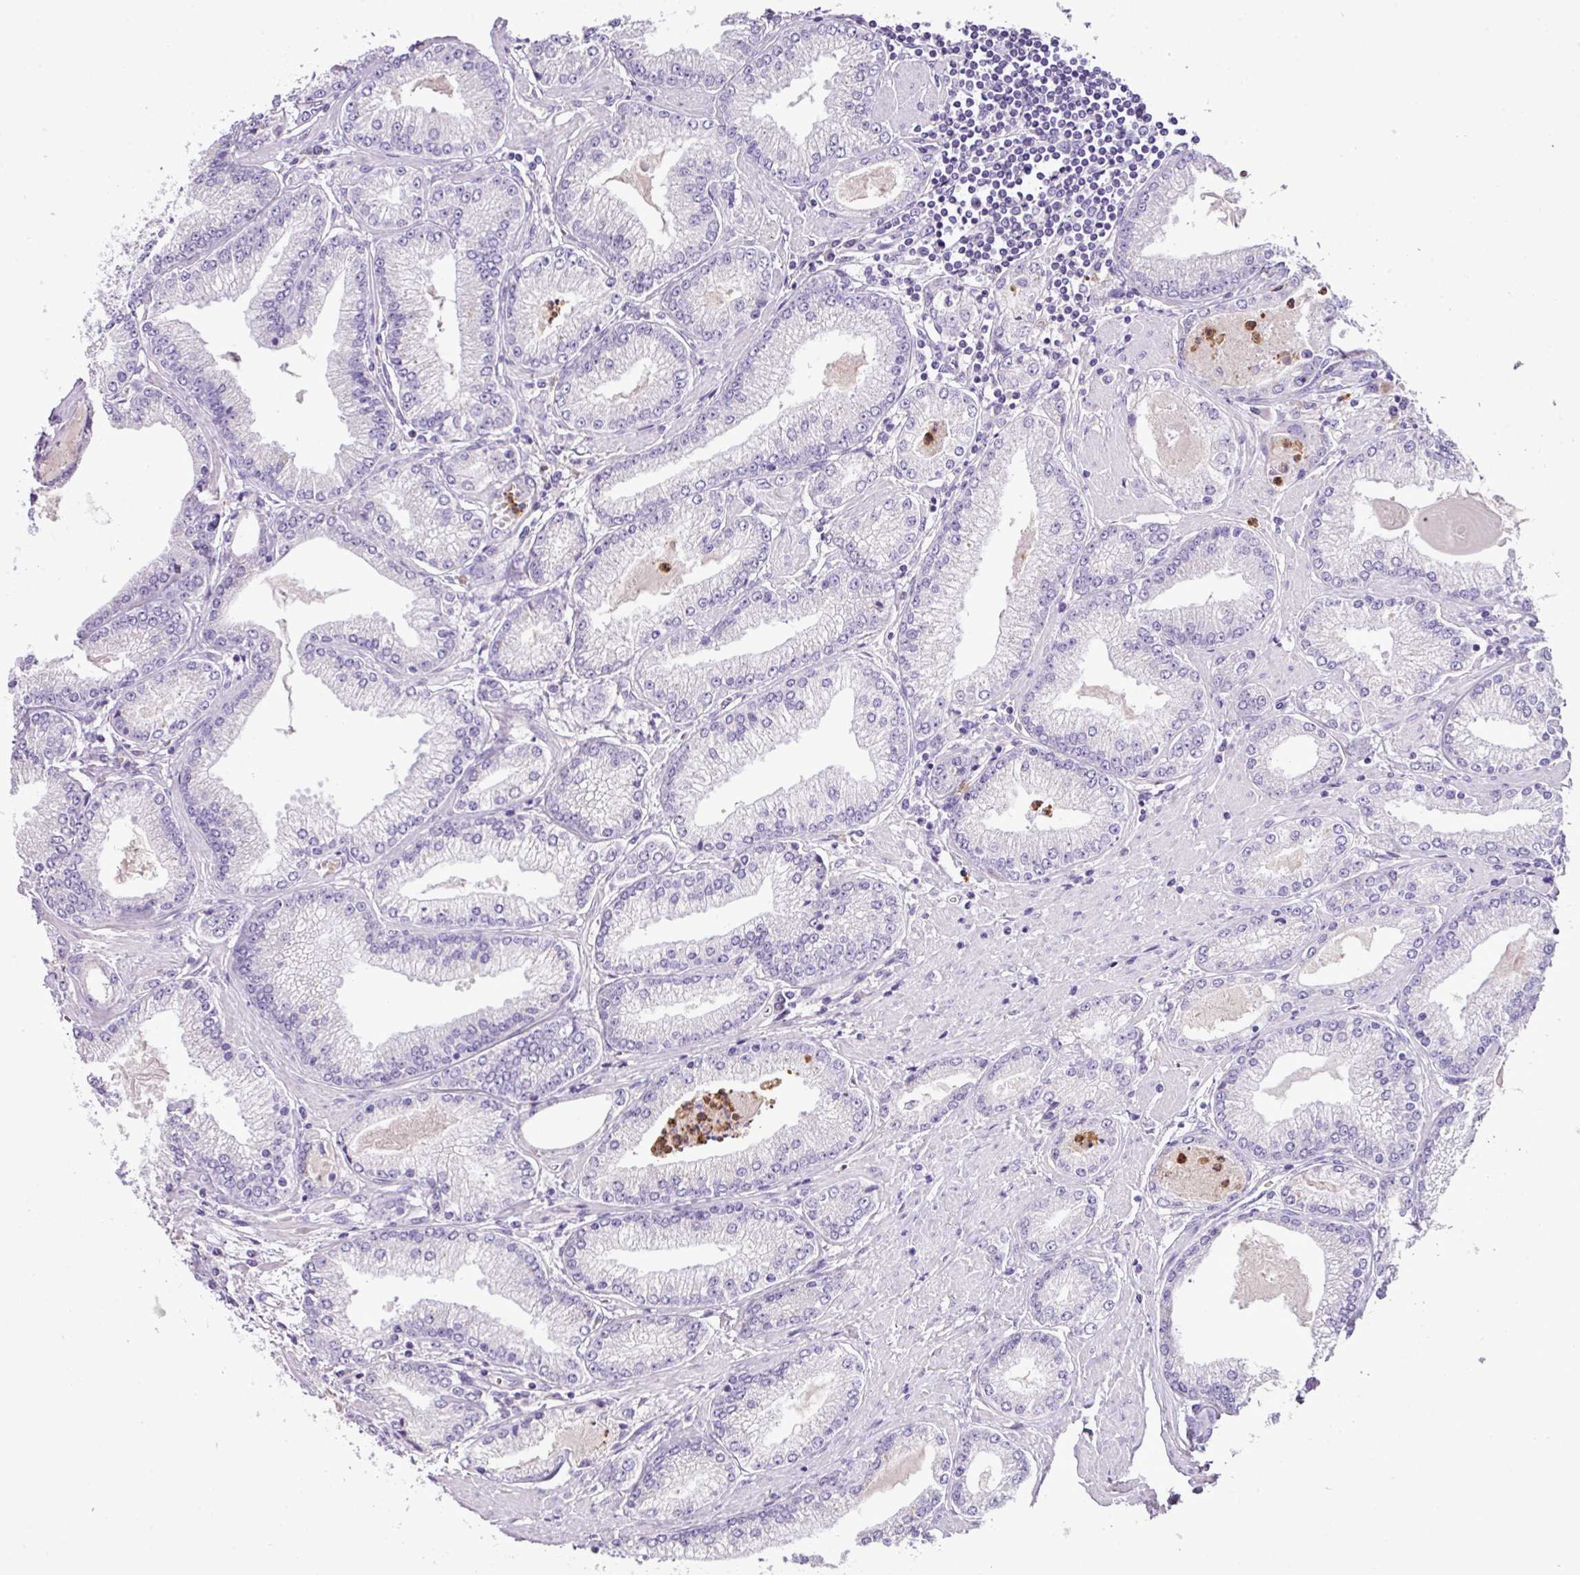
{"staining": {"intensity": "negative", "quantity": "none", "location": "none"}, "tissue": "prostate cancer", "cell_type": "Tumor cells", "image_type": "cancer", "snomed": [{"axis": "morphology", "description": "Adenocarcinoma, High grade"}, {"axis": "topography", "description": "Prostate"}], "caption": "Immunohistochemistry (IHC) image of neoplastic tissue: prostate cancer stained with DAB demonstrates no significant protein staining in tumor cells. Nuclei are stained in blue.", "gene": "HTR3E", "patient": {"sex": "male", "age": 66}}